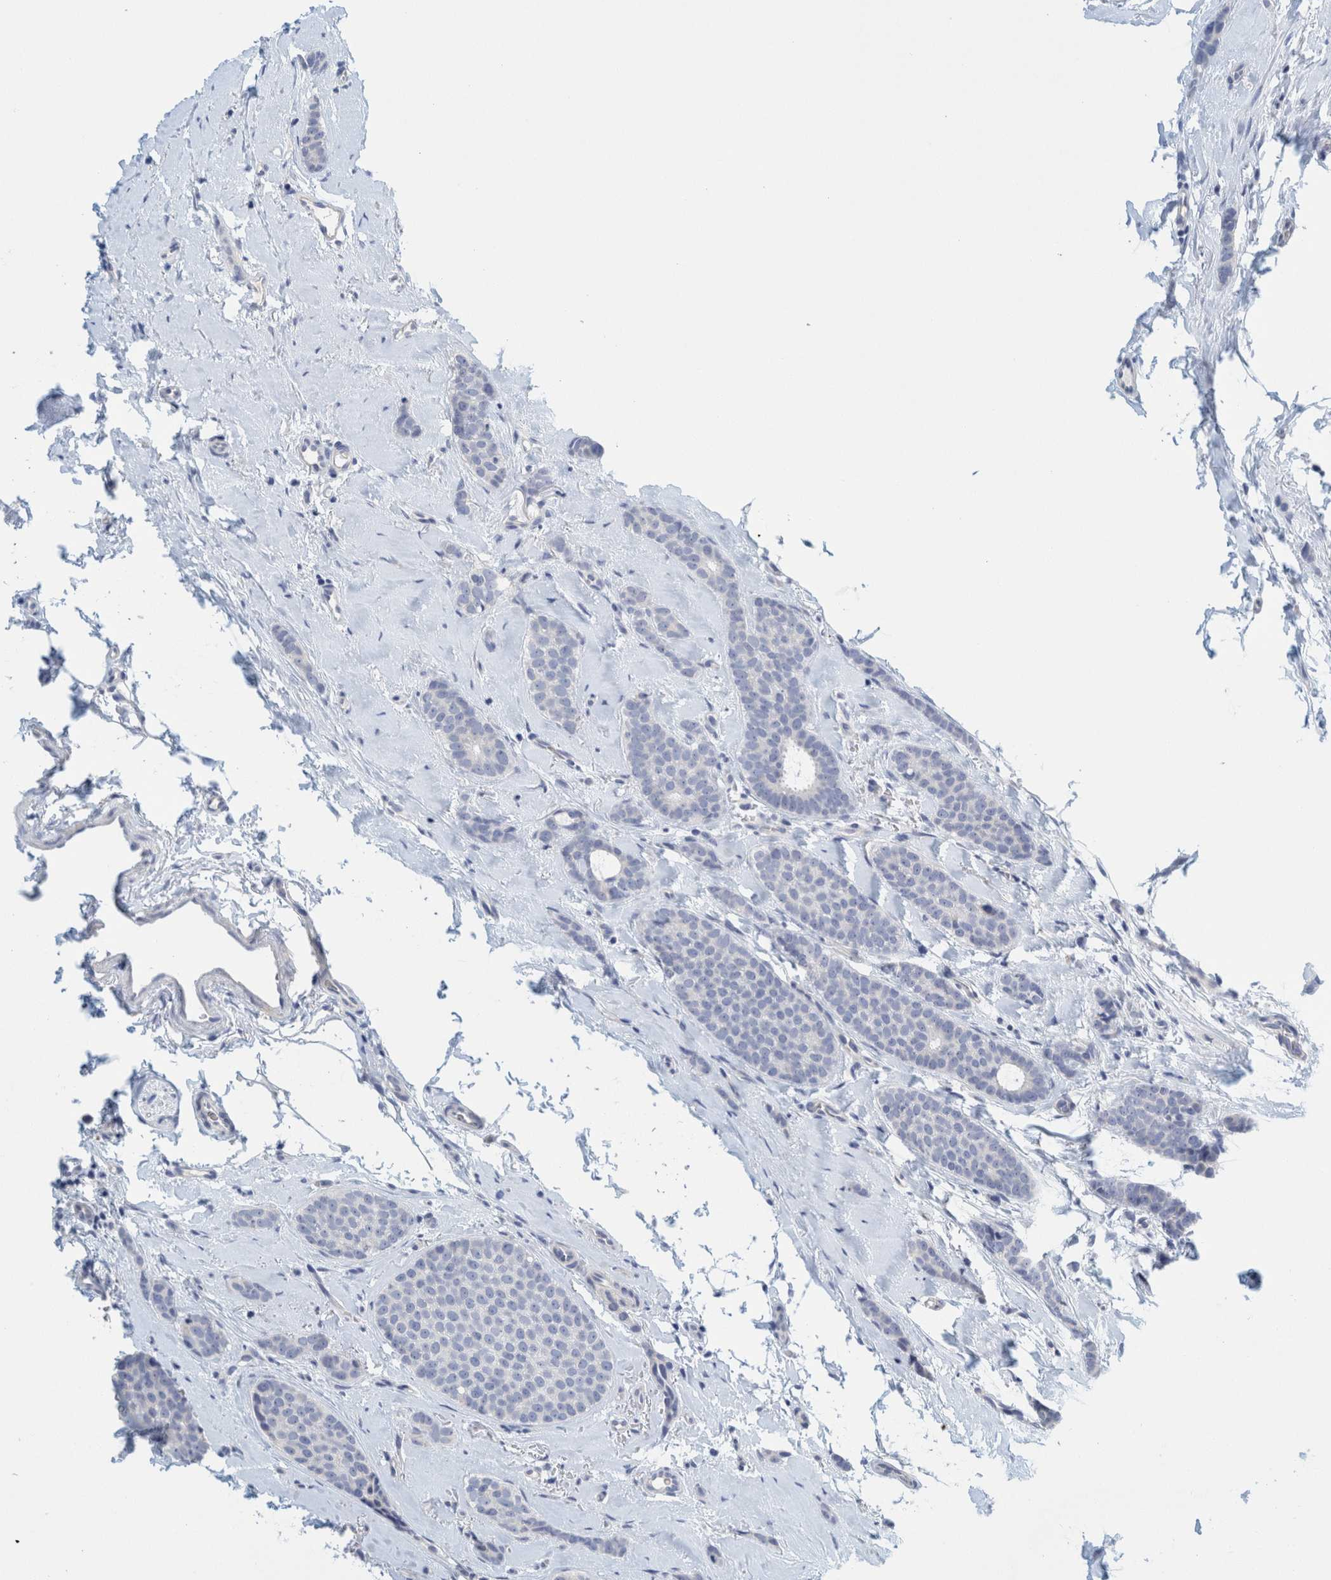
{"staining": {"intensity": "negative", "quantity": "none", "location": "none"}, "tissue": "breast cancer", "cell_type": "Tumor cells", "image_type": "cancer", "snomed": [{"axis": "morphology", "description": "Lobular carcinoma"}, {"axis": "topography", "description": "Skin"}, {"axis": "topography", "description": "Breast"}], "caption": "Tumor cells show no significant positivity in lobular carcinoma (breast). The staining is performed using DAB brown chromogen with nuclei counter-stained in using hematoxylin.", "gene": "ZNF324B", "patient": {"sex": "female", "age": 46}}